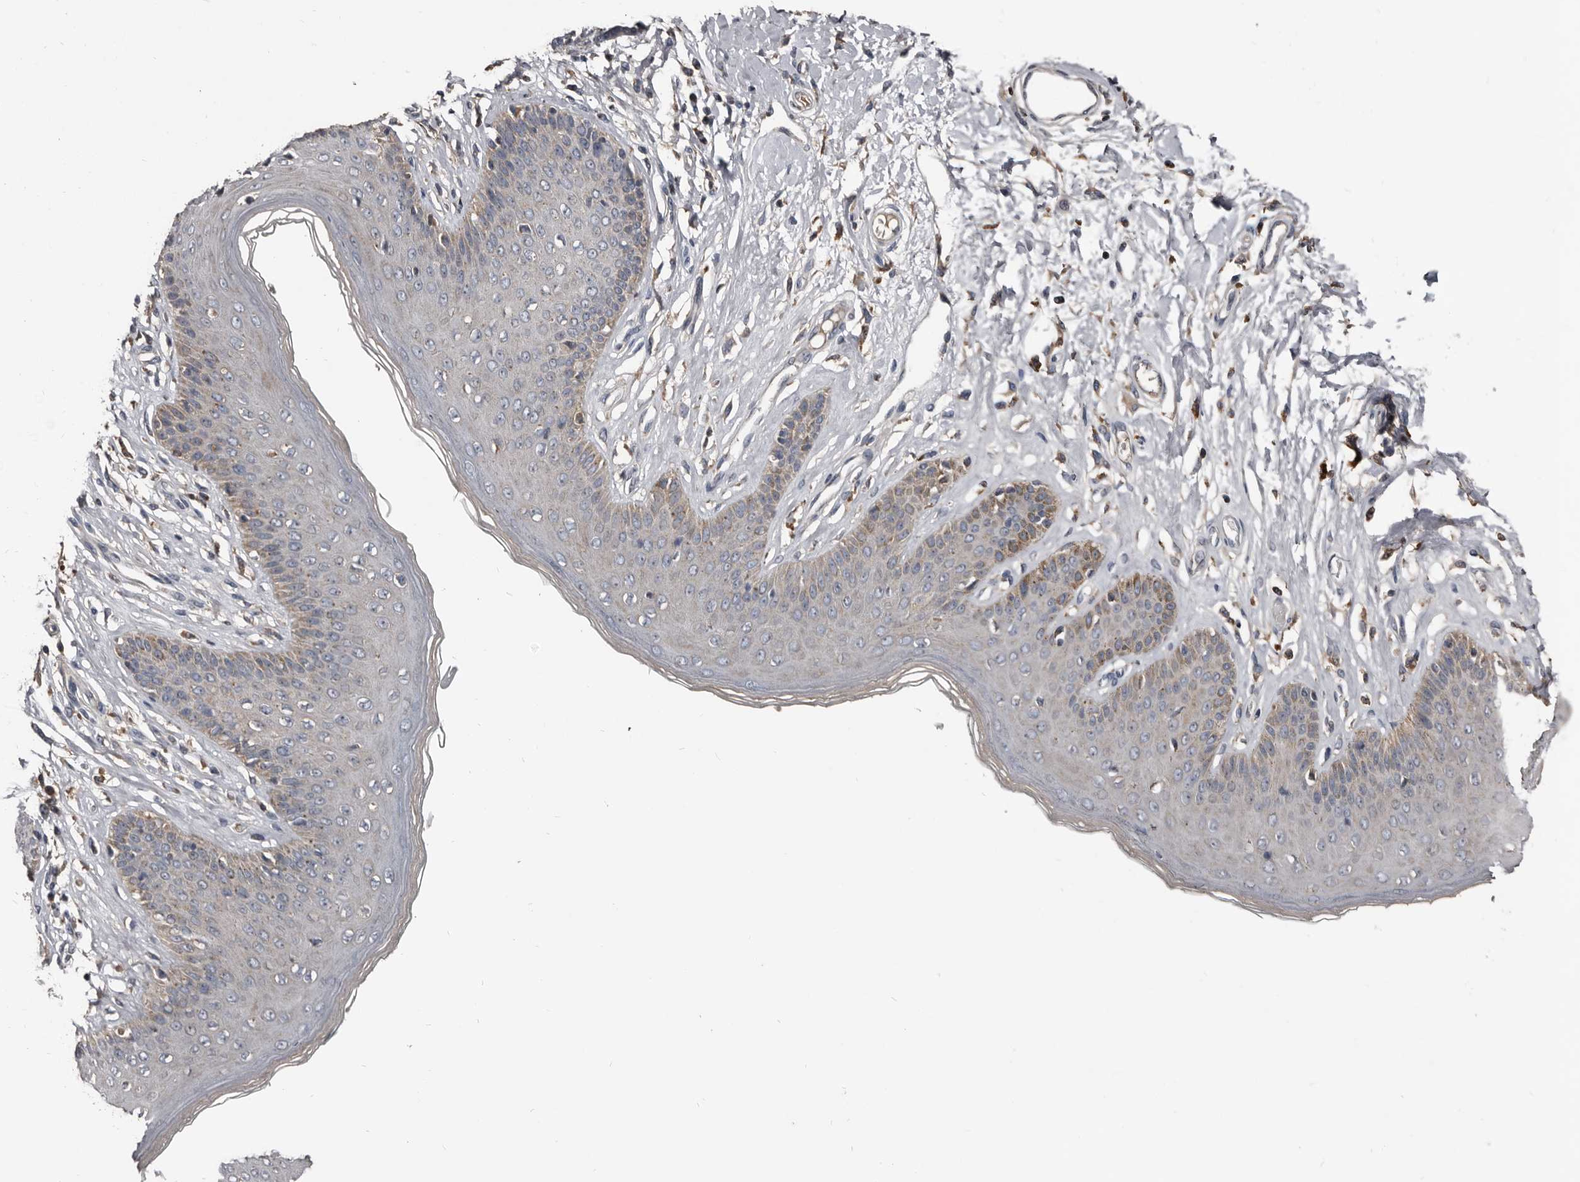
{"staining": {"intensity": "moderate", "quantity": "<25%", "location": "cytoplasmic/membranous"}, "tissue": "skin", "cell_type": "Epidermal cells", "image_type": "normal", "snomed": [{"axis": "morphology", "description": "Normal tissue, NOS"}, {"axis": "morphology", "description": "Squamous cell carcinoma, NOS"}, {"axis": "topography", "description": "Vulva"}], "caption": "Immunohistochemistry histopathology image of benign skin stained for a protein (brown), which shows low levels of moderate cytoplasmic/membranous positivity in about <25% of epidermal cells.", "gene": "GREB1", "patient": {"sex": "female", "age": 85}}